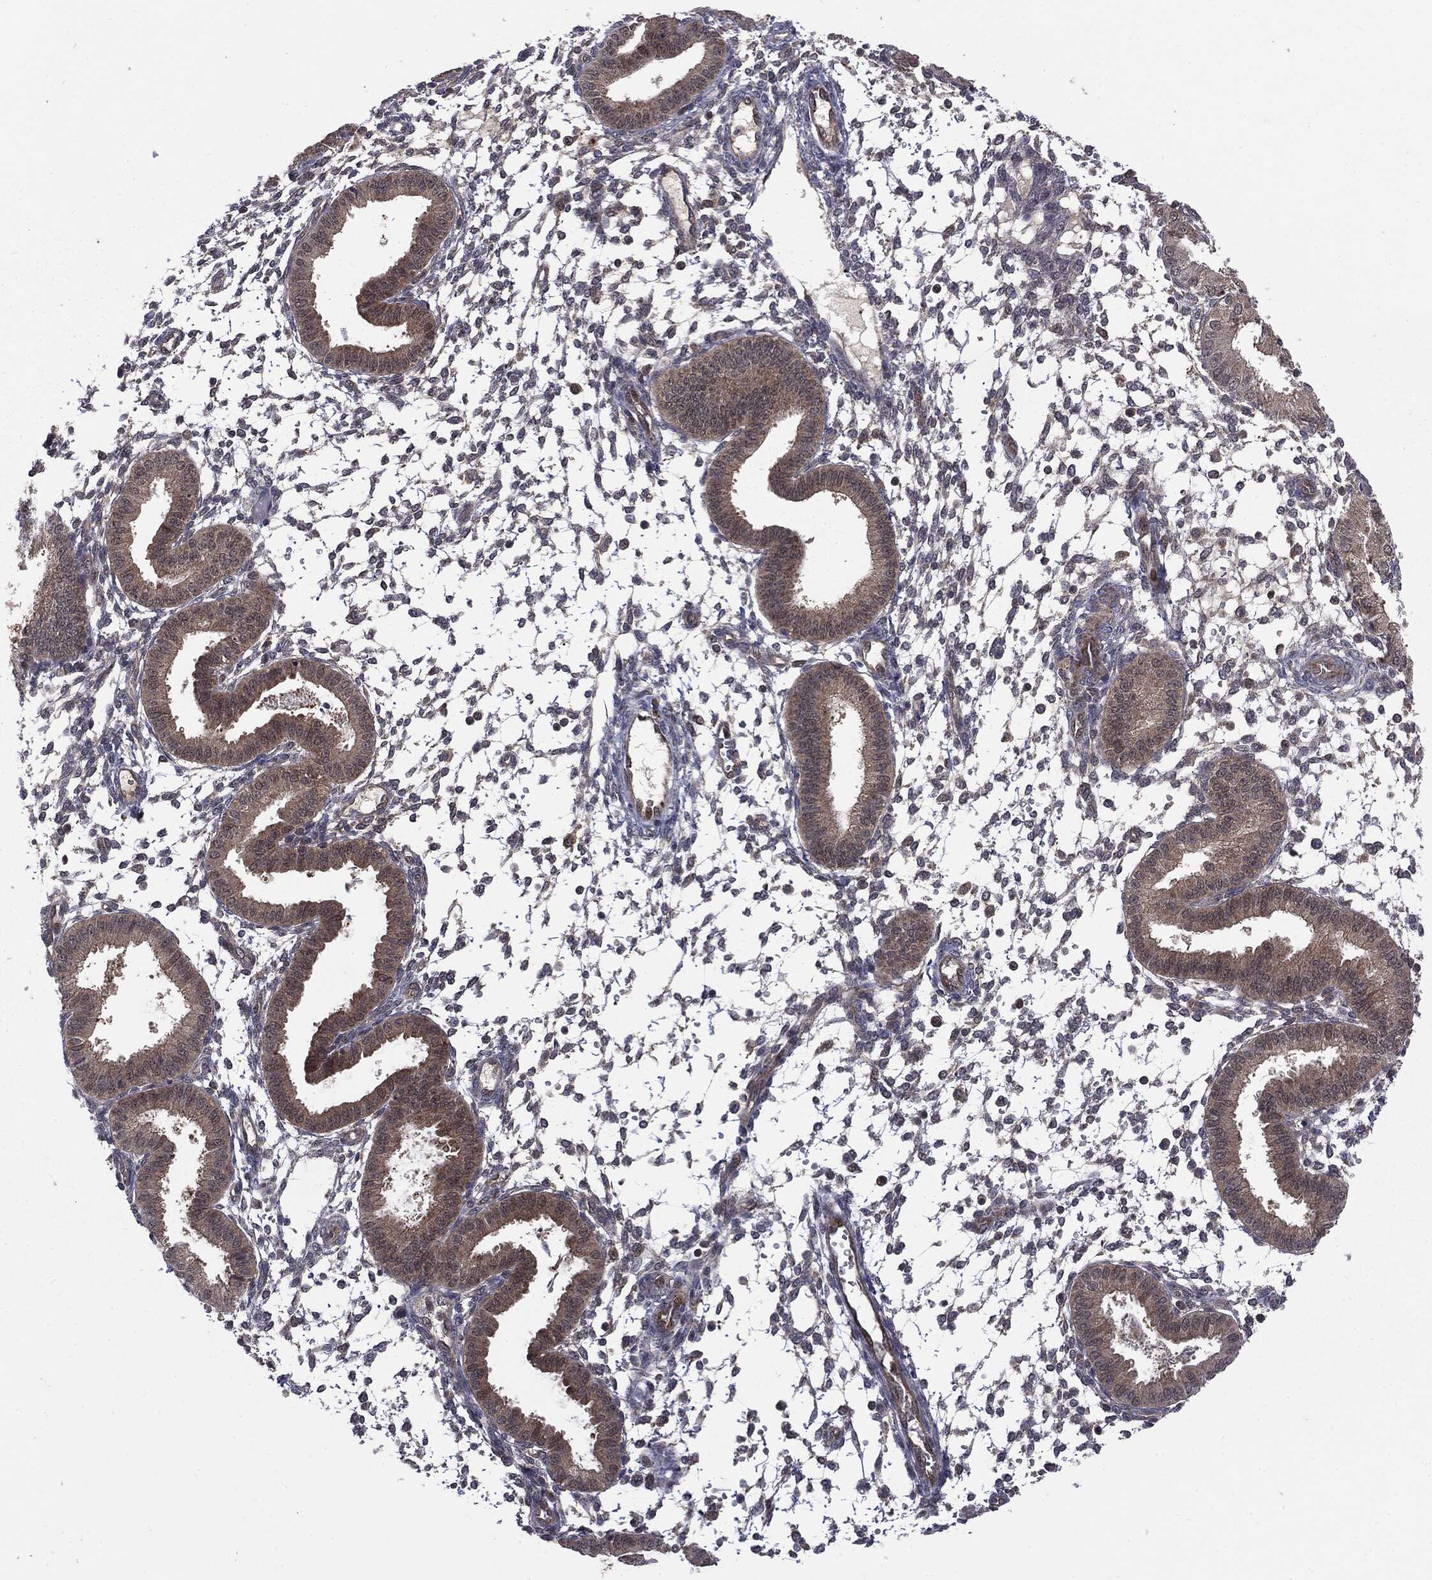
{"staining": {"intensity": "negative", "quantity": "none", "location": "none"}, "tissue": "endometrium", "cell_type": "Cells in endometrial stroma", "image_type": "normal", "snomed": [{"axis": "morphology", "description": "Normal tissue, NOS"}, {"axis": "topography", "description": "Endometrium"}], "caption": "A high-resolution image shows IHC staining of normal endometrium, which displays no significant staining in cells in endometrial stroma. The staining is performed using DAB brown chromogen with nuclei counter-stained in using hematoxylin.", "gene": "PTPA", "patient": {"sex": "female", "age": 43}}